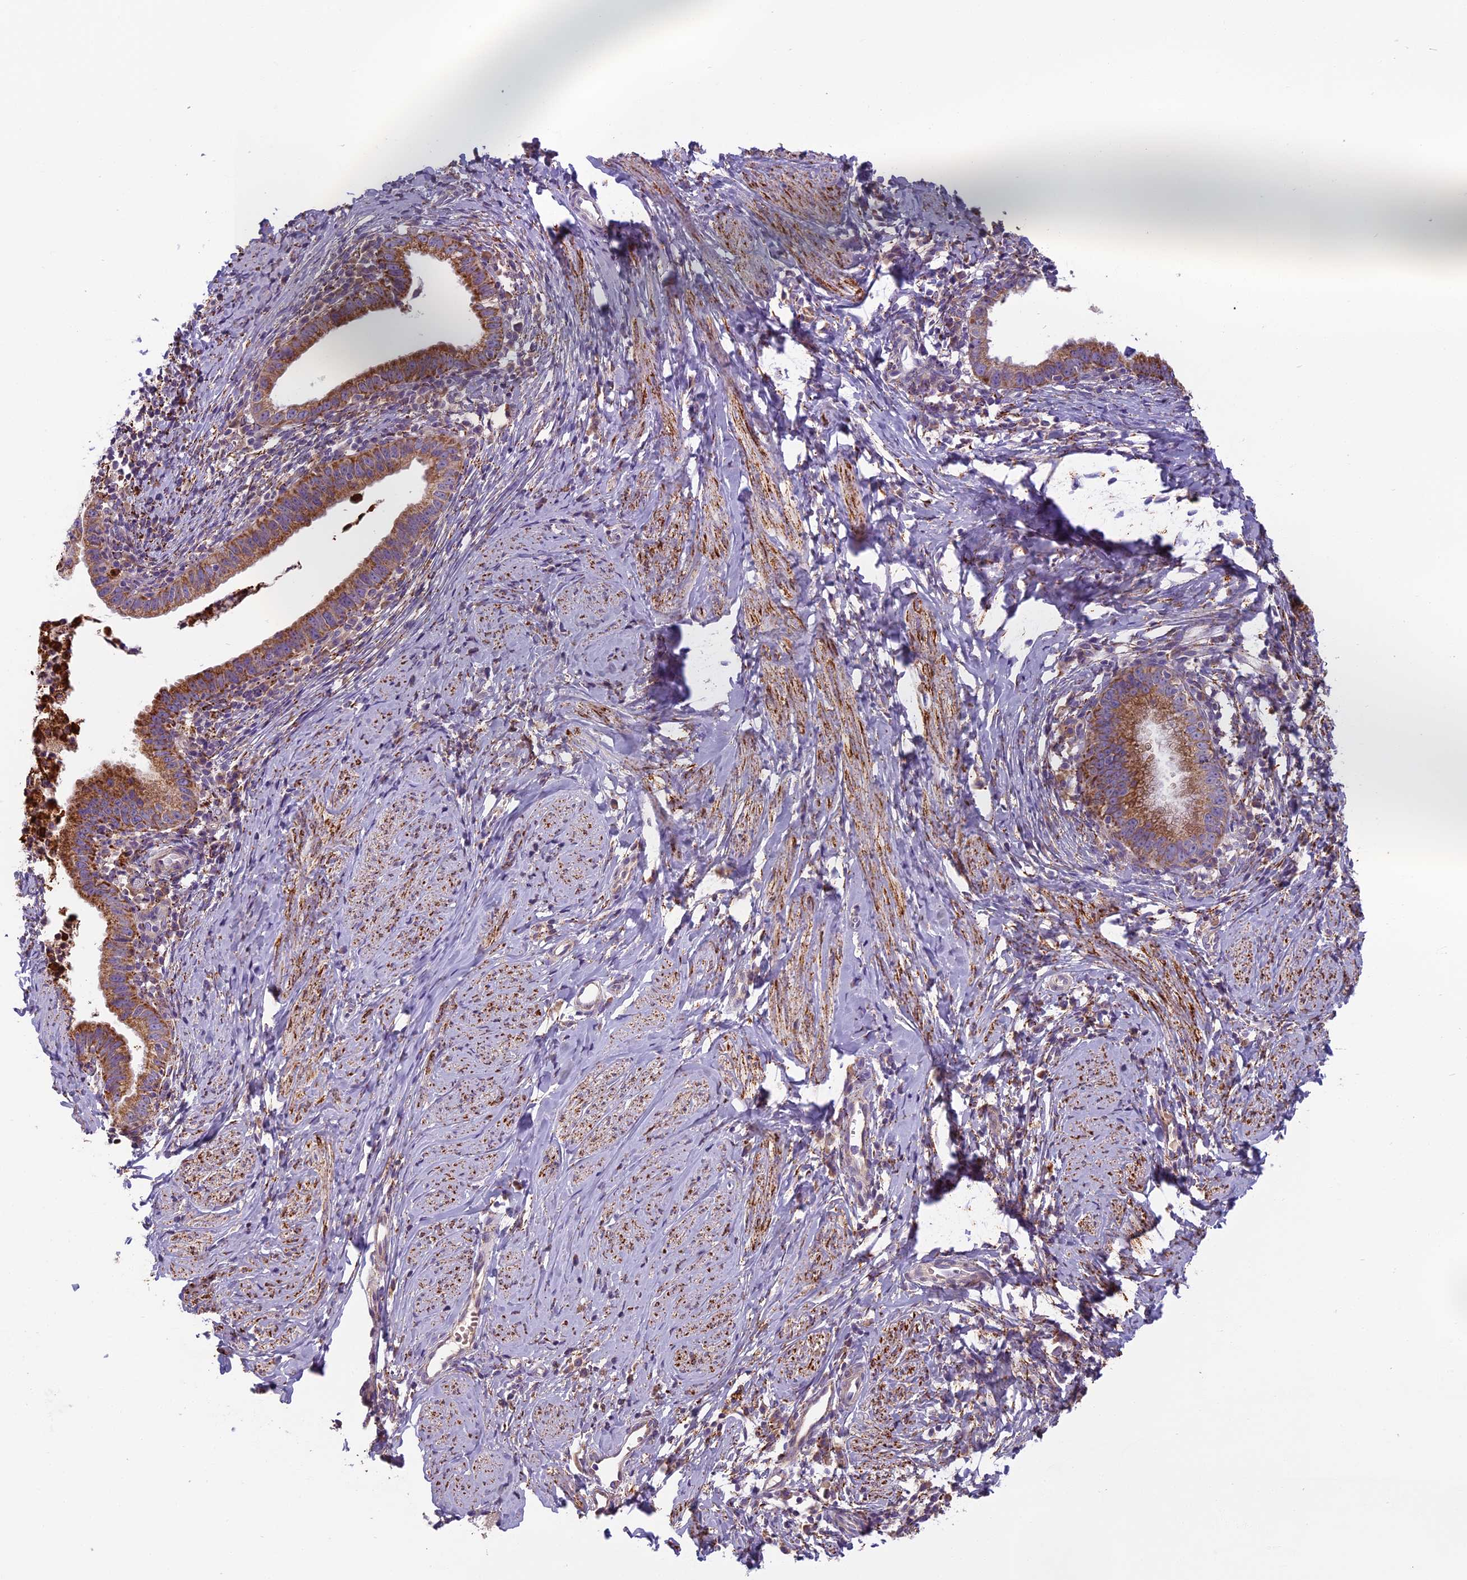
{"staining": {"intensity": "moderate", "quantity": ">75%", "location": "cytoplasmic/membranous"}, "tissue": "cervical cancer", "cell_type": "Tumor cells", "image_type": "cancer", "snomed": [{"axis": "morphology", "description": "Adenocarcinoma, NOS"}, {"axis": "topography", "description": "Cervix"}], "caption": "The micrograph displays a brown stain indicating the presence of a protein in the cytoplasmic/membranous of tumor cells in cervical cancer.", "gene": "SEMA7A", "patient": {"sex": "female", "age": 36}}